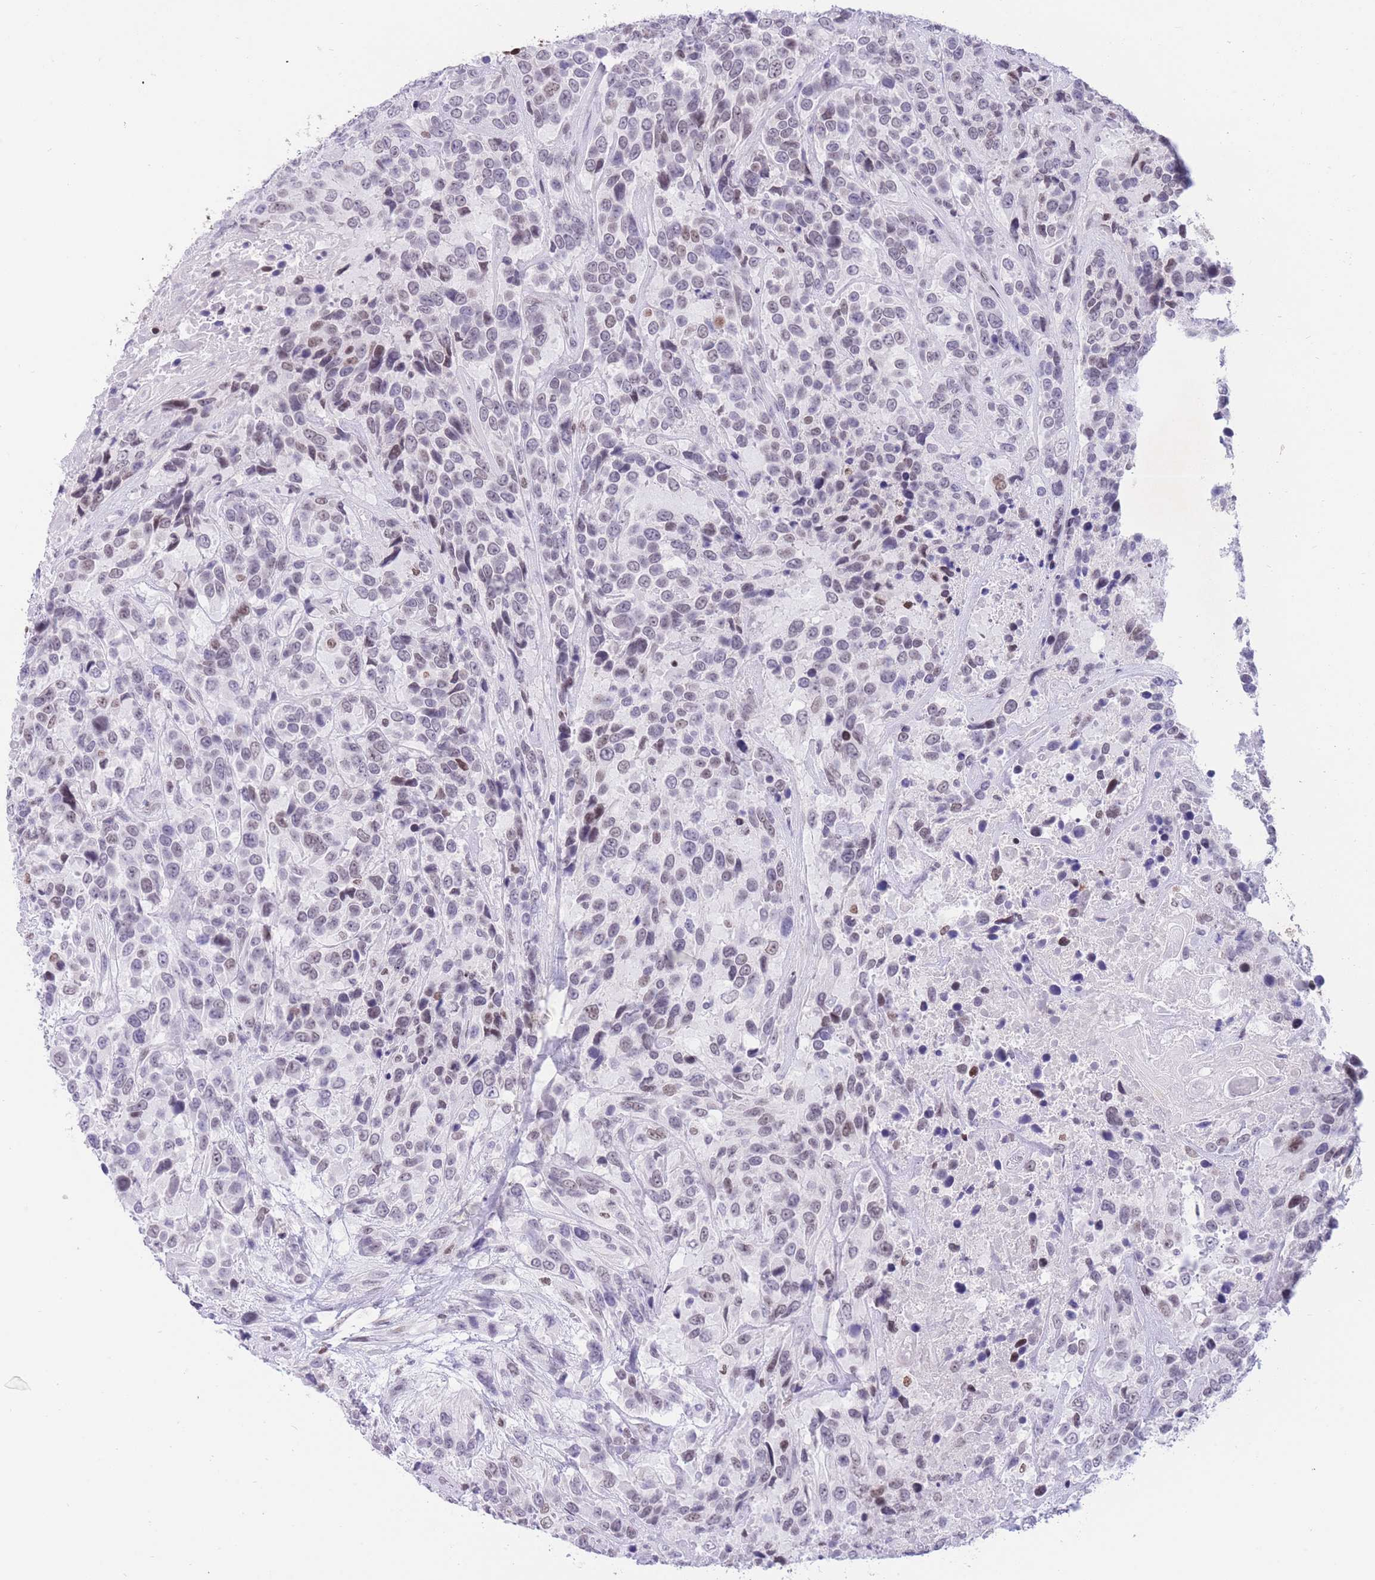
{"staining": {"intensity": "moderate", "quantity": "<25%", "location": "nuclear"}, "tissue": "urothelial cancer", "cell_type": "Tumor cells", "image_type": "cancer", "snomed": [{"axis": "morphology", "description": "Urothelial carcinoma, High grade"}, {"axis": "topography", "description": "Urinary bladder"}], "caption": "Approximately <25% of tumor cells in urothelial cancer reveal moderate nuclear protein expression as visualized by brown immunohistochemical staining.", "gene": "HMGN1", "patient": {"sex": "female", "age": 70}}